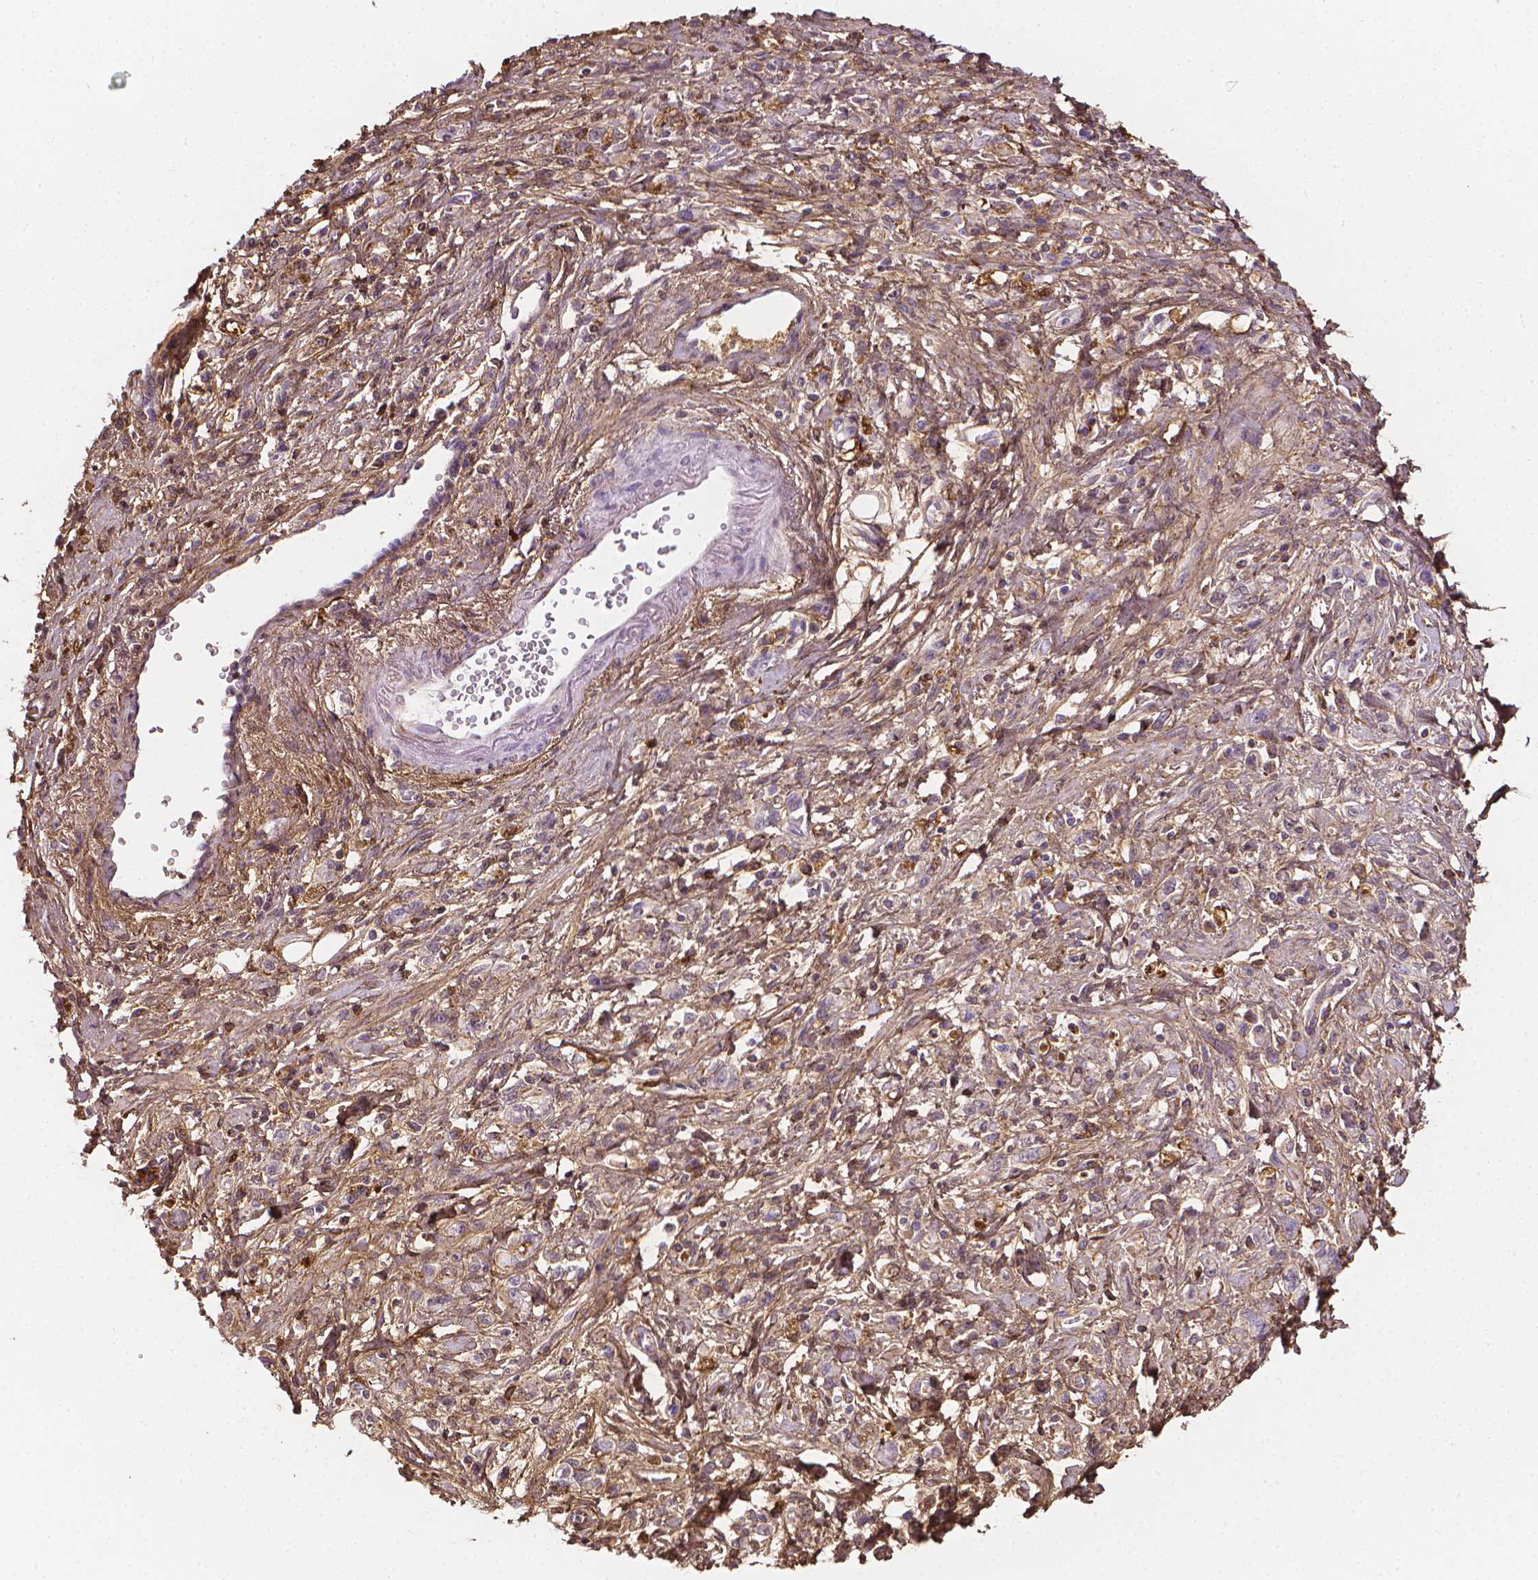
{"staining": {"intensity": "weak", "quantity": "<25%", "location": "cytoplasmic/membranous"}, "tissue": "stomach cancer", "cell_type": "Tumor cells", "image_type": "cancer", "snomed": [{"axis": "morphology", "description": "Adenocarcinoma, NOS"}, {"axis": "topography", "description": "Stomach"}], "caption": "DAB (3,3'-diaminobenzidine) immunohistochemical staining of stomach cancer shows no significant positivity in tumor cells. (Stains: DAB (3,3'-diaminobenzidine) immunohistochemistry (IHC) with hematoxylin counter stain, Microscopy: brightfield microscopy at high magnification).", "gene": "DCN", "patient": {"sex": "male", "age": 77}}